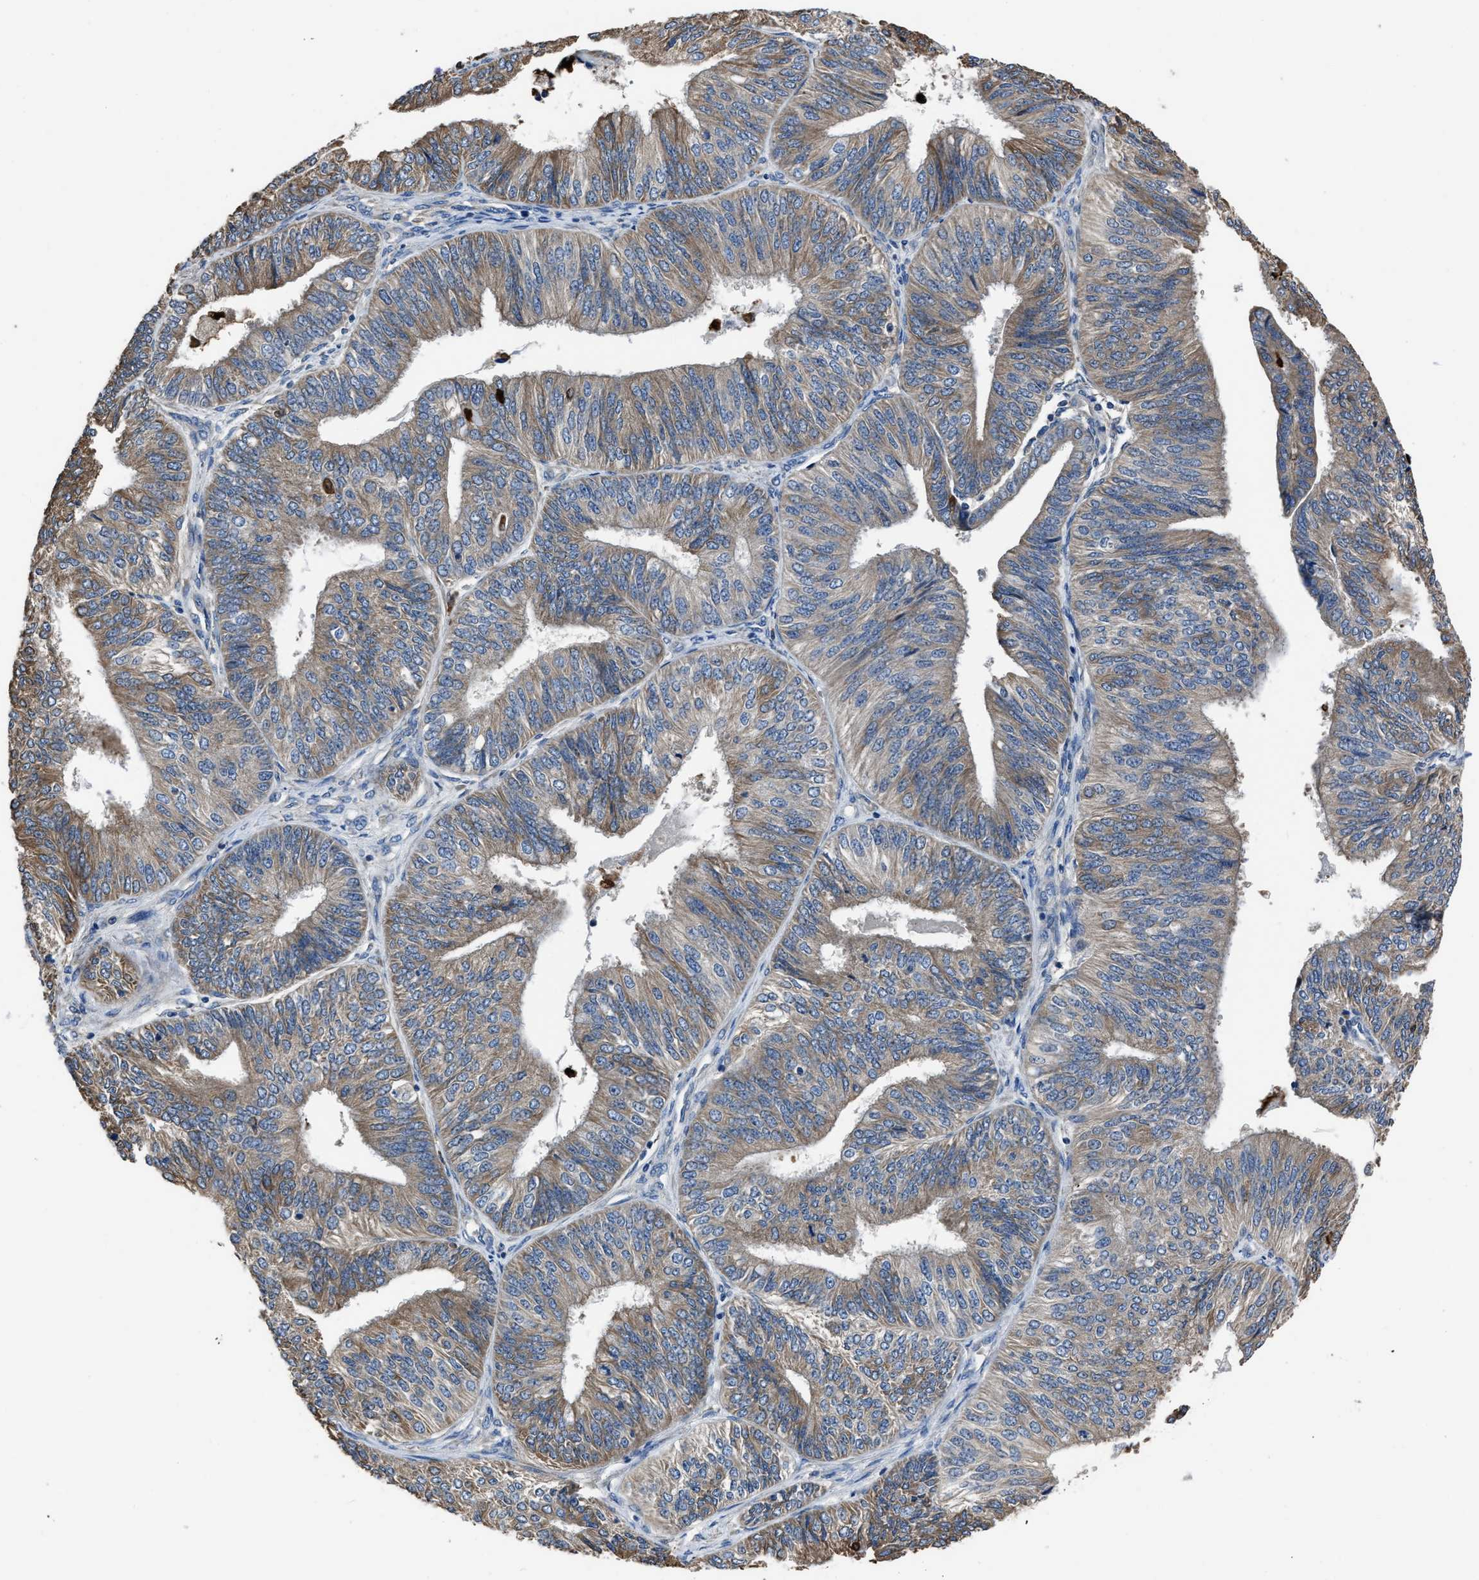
{"staining": {"intensity": "weak", "quantity": ">75%", "location": "cytoplasmic/membranous"}, "tissue": "endometrial cancer", "cell_type": "Tumor cells", "image_type": "cancer", "snomed": [{"axis": "morphology", "description": "Adenocarcinoma, NOS"}, {"axis": "topography", "description": "Endometrium"}], "caption": "Endometrial cancer stained for a protein (brown) exhibits weak cytoplasmic/membranous positive expression in about >75% of tumor cells.", "gene": "ANGPT1", "patient": {"sex": "female", "age": 58}}